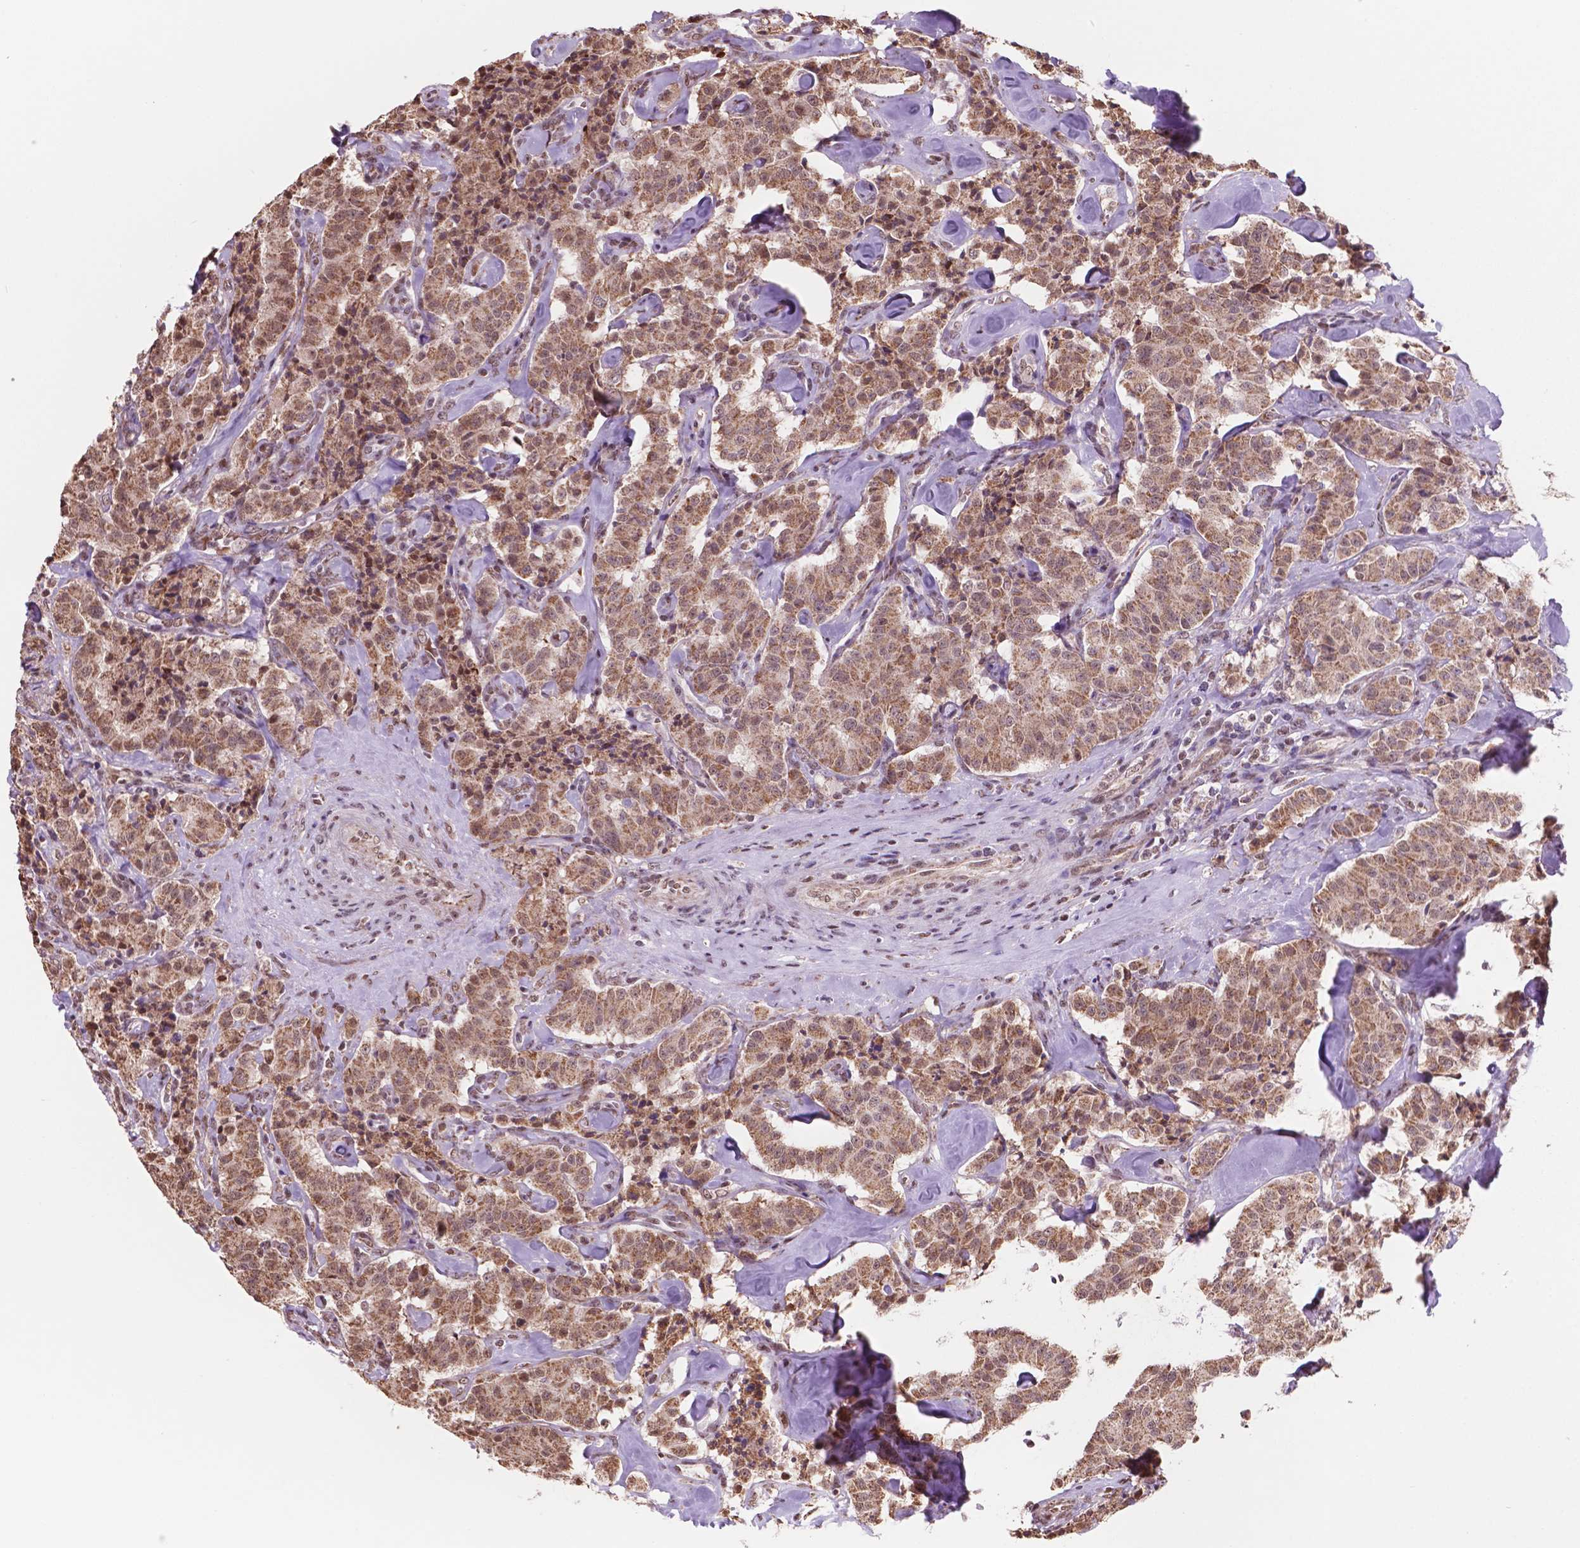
{"staining": {"intensity": "moderate", "quantity": ">75%", "location": "cytoplasmic/membranous,nuclear"}, "tissue": "carcinoid", "cell_type": "Tumor cells", "image_type": "cancer", "snomed": [{"axis": "morphology", "description": "Carcinoid, malignant, NOS"}, {"axis": "topography", "description": "Pancreas"}], "caption": "Protein expression analysis of human carcinoid (malignant) reveals moderate cytoplasmic/membranous and nuclear staining in approximately >75% of tumor cells. The staining is performed using DAB (3,3'-diaminobenzidine) brown chromogen to label protein expression. The nuclei are counter-stained blue using hematoxylin.", "gene": "NDUFA10", "patient": {"sex": "male", "age": 41}}